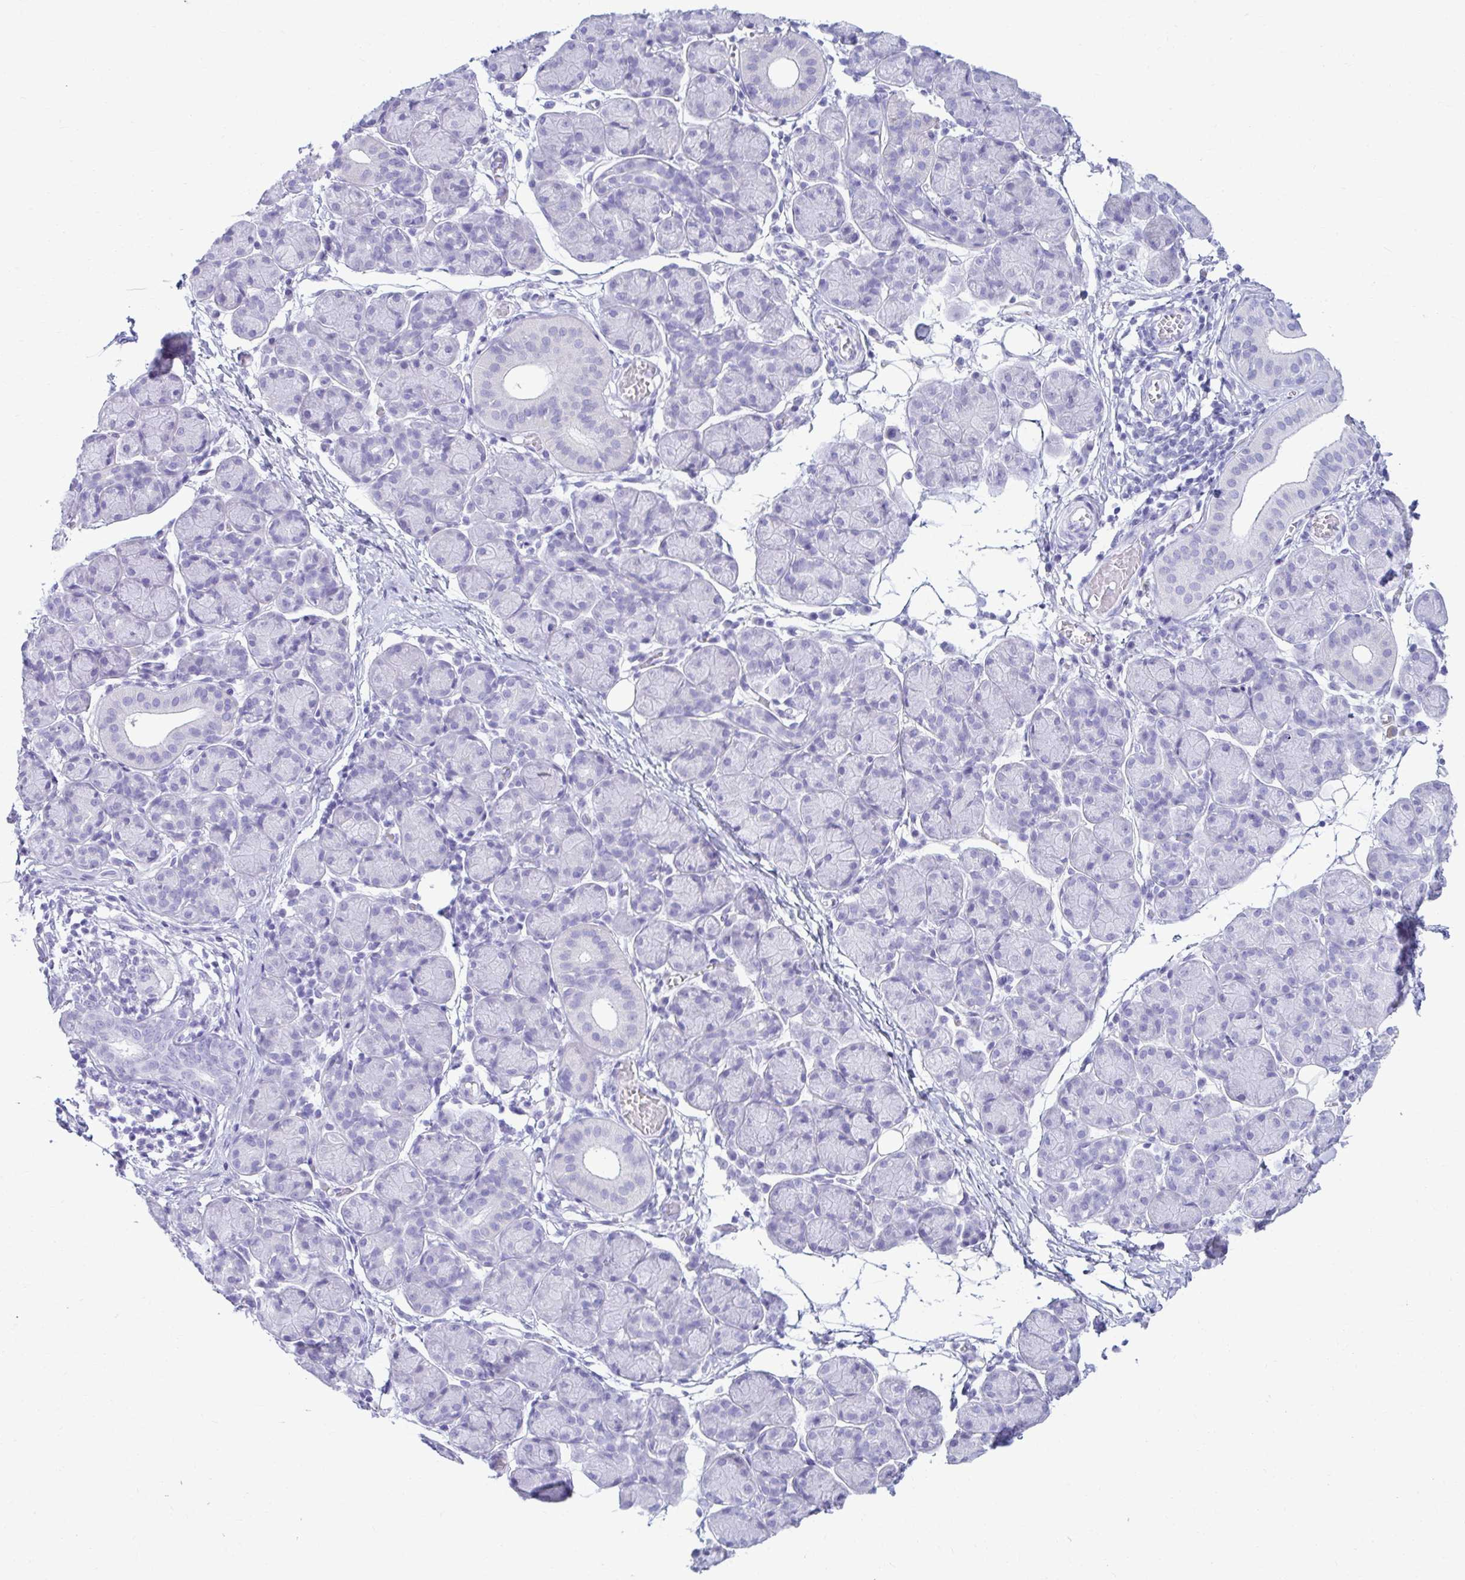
{"staining": {"intensity": "negative", "quantity": "none", "location": "none"}, "tissue": "salivary gland", "cell_type": "Glandular cells", "image_type": "normal", "snomed": [{"axis": "morphology", "description": "Normal tissue, NOS"}, {"axis": "morphology", "description": "Inflammation, NOS"}, {"axis": "topography", "description": "Lymph node"}, {"axis": "topography", "description": "Salivary gland"}], "caption": "Salivary gland was stained to show a protein in brown. There is no significant positivity in glandular cells. (Stains: DAB (3,3'-diaminobenzidine) IHC with hematoxylin counter stain, Microscopy: brightfield microscopy at high magnification).", "gene": "ATP4B", "patient": {"sex": "male", "age": 3}}